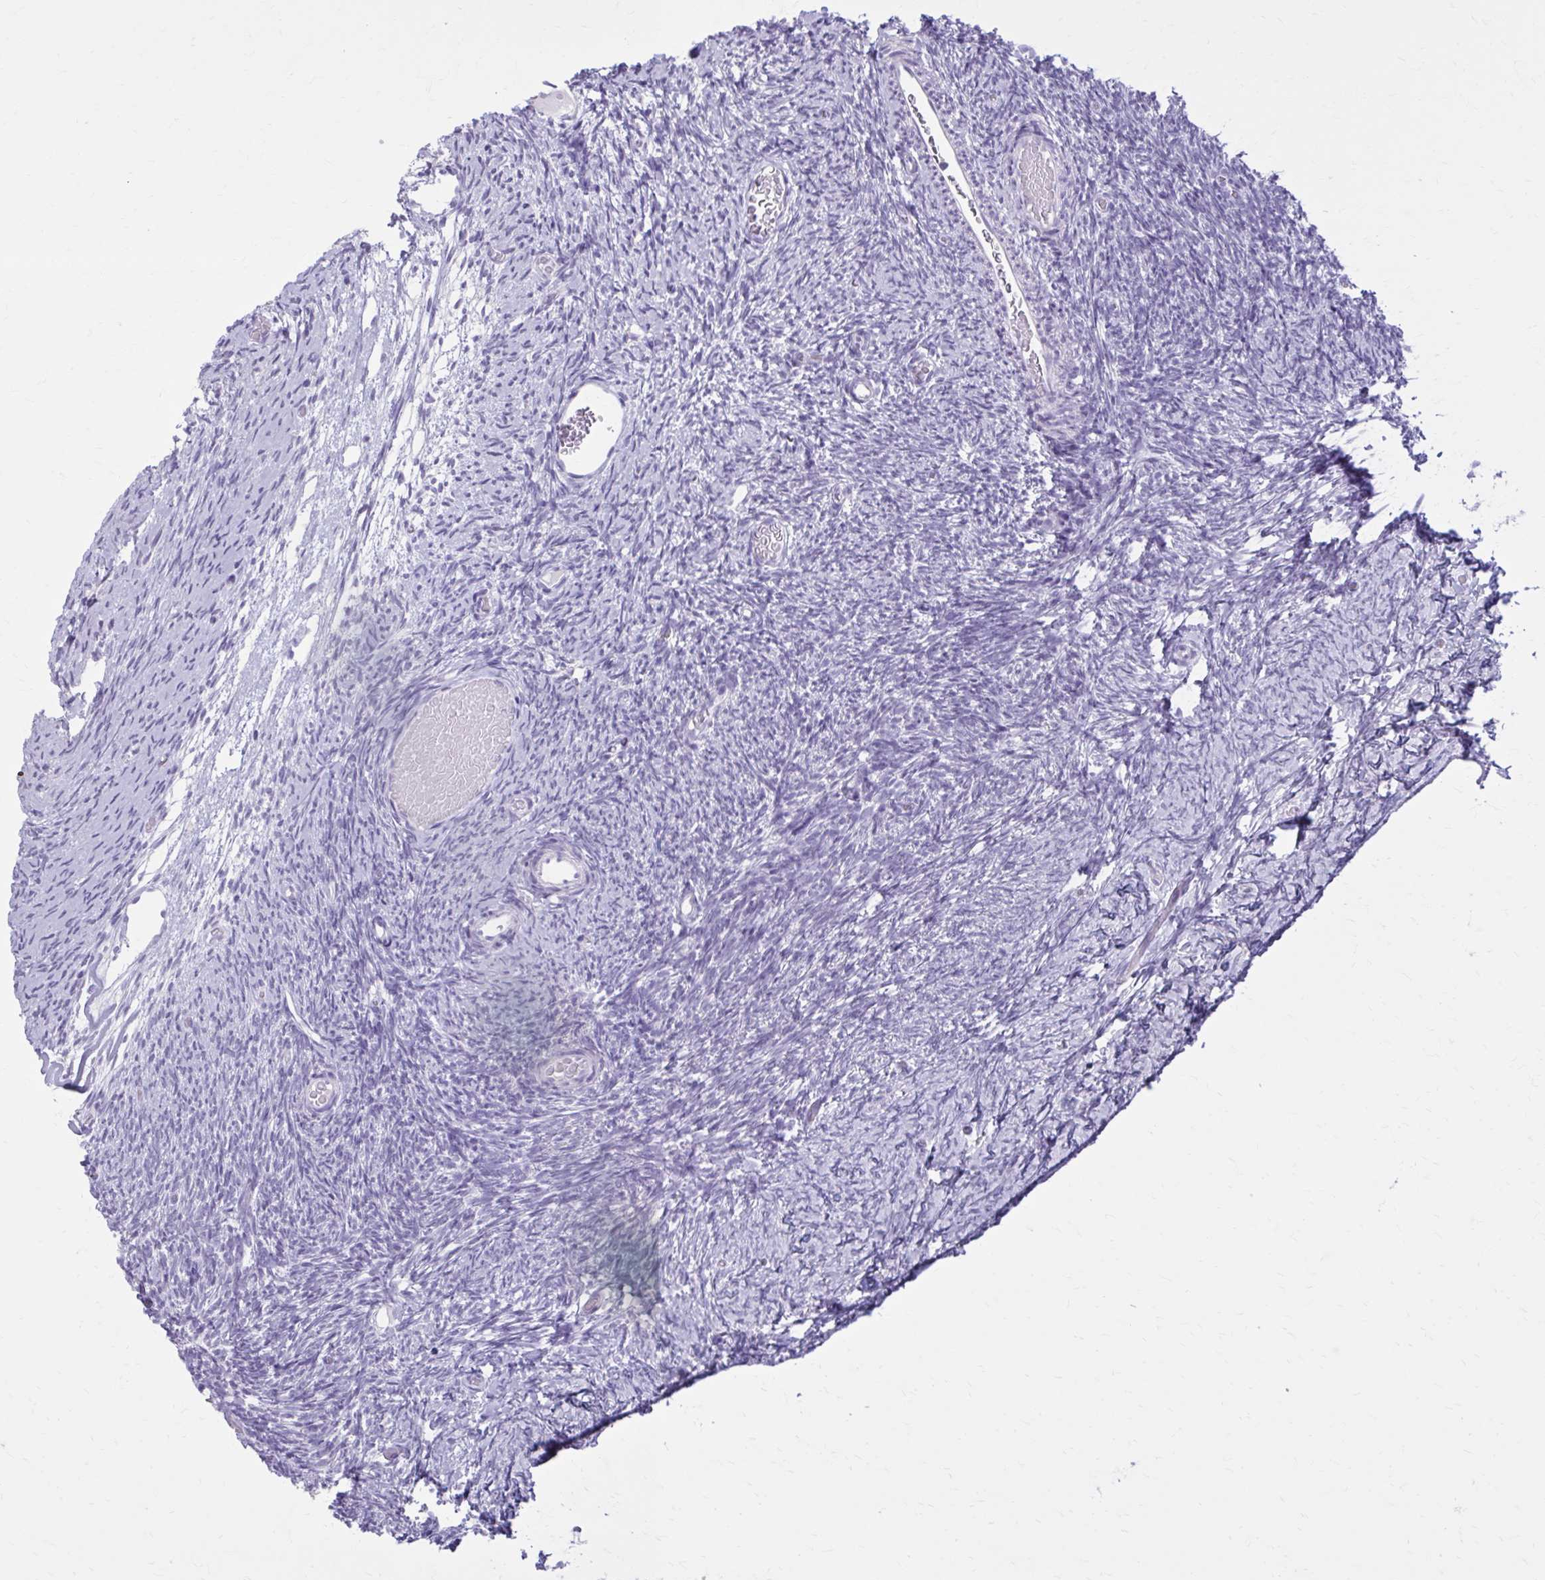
{"staining": {"intensity": "negative", "quantity": "none", "location": "none"}, "tissue": "ovary", "cell_type": "Ovarian stroma cells", "image_type": "normal", "snomed": [{"axis": "morphology", "description": "Normal tissue, NOS"}, {"axis": "topography", "description": "Ovary"}], "caption": "High power microscopy image of an immunohistochemistry histopathology image of benign ovary, revealing no significant staining in ovarian stroma cells.", "gene": "OR4B1", "patient": {"sex": "female", "age": 39}}